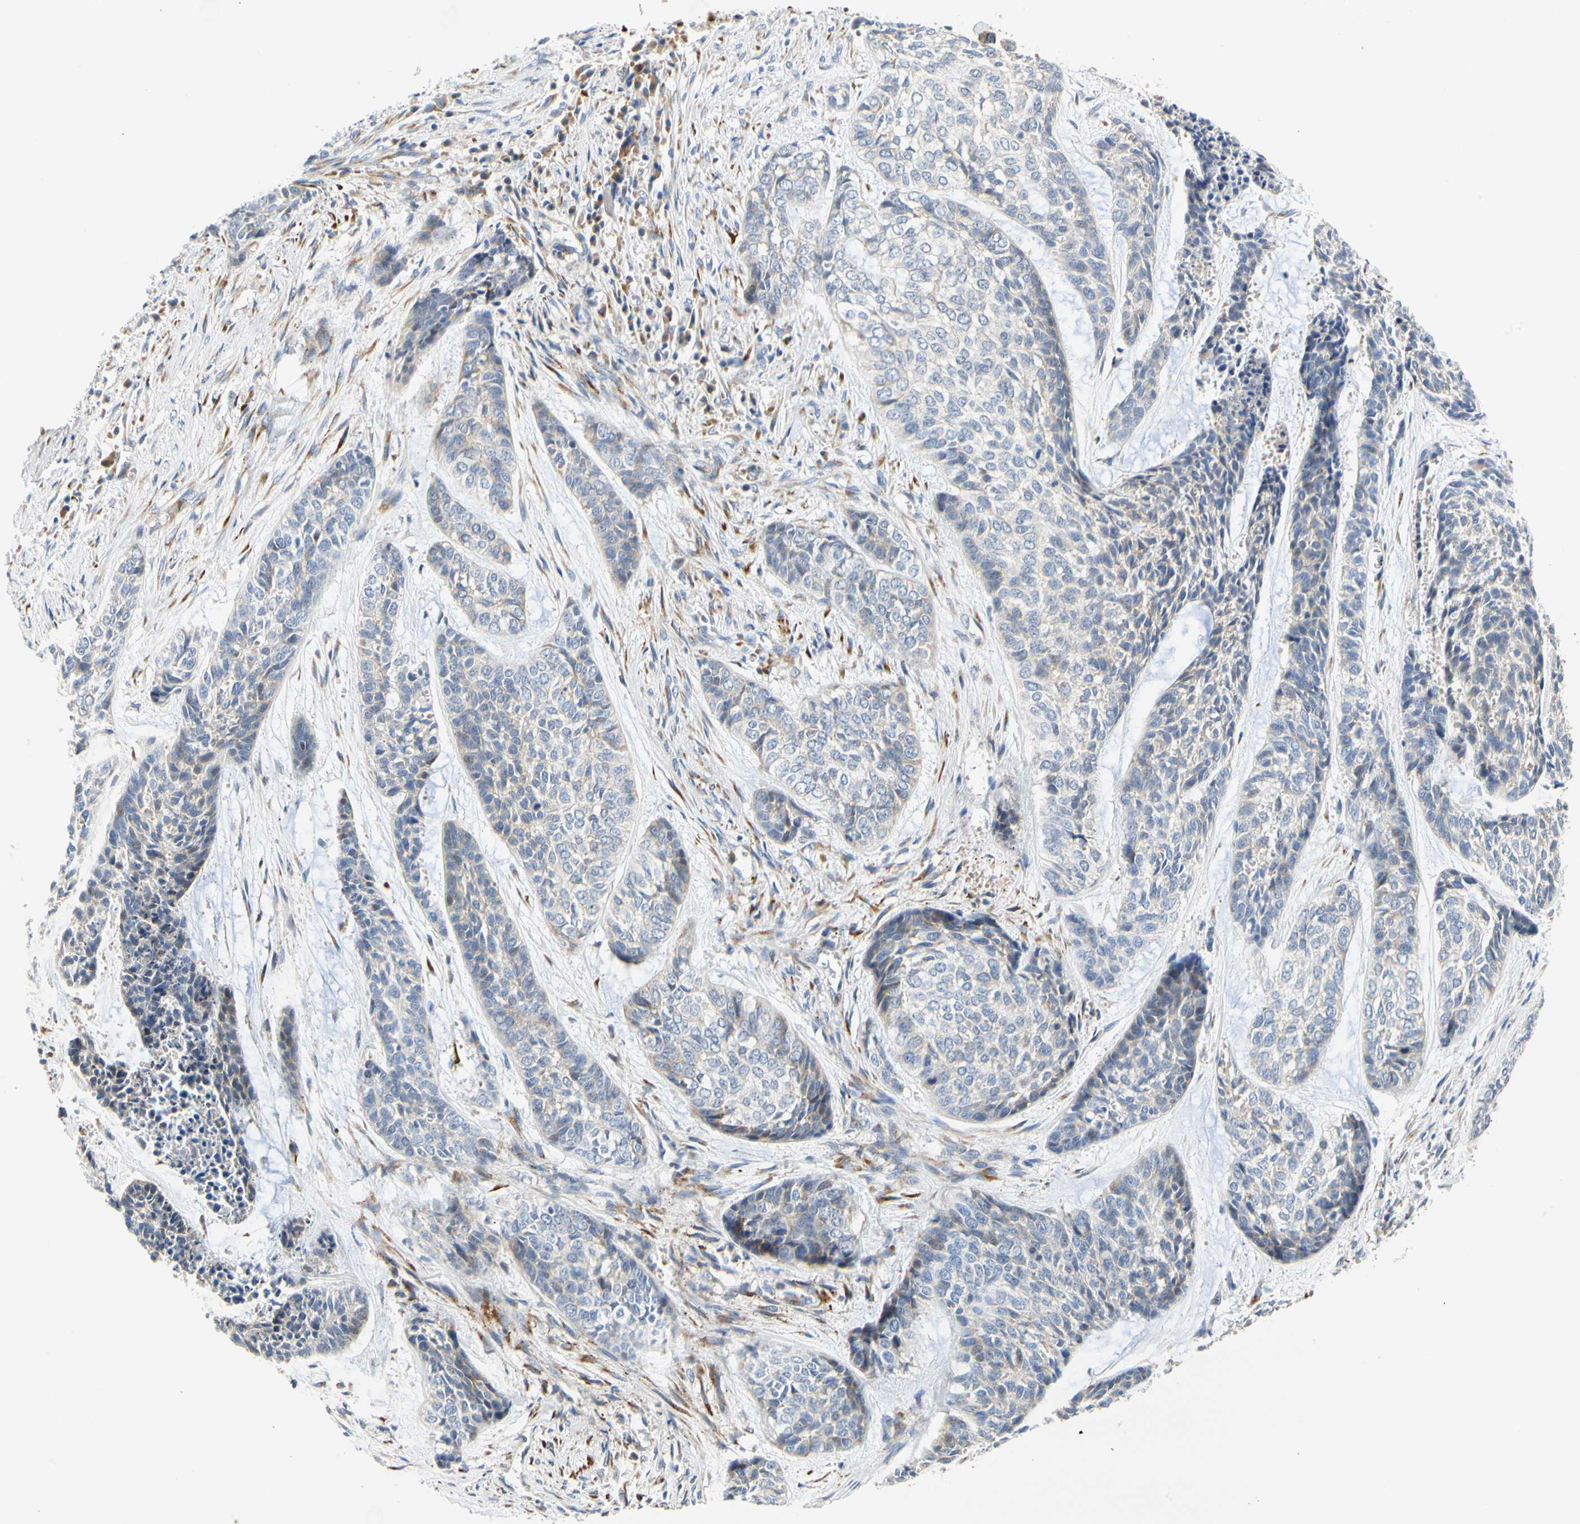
{"staining": {"intensity": "weak", "quantity": "<25%", "location": "cytoplasmic/membranous"}, "tissue": "skin cancer", "cell_type": "Tumor cells", "image_type": "cancer", "snomed": [{"axis": "morphology", "description": "Basal cell carcinoma"}, {"axis": "topography", "description": "Skin"}], "caption": "DAB immunohistochemical staining of basal cell carcinoma (skin) displays no significant positivity in tumor cells. (DAB (3,3'-diaminobenzidine) immunohistochemistry (IHC) visualized using brightfield microscopy, high magnification).", "gene": "ZNF236", "patient": {"sex": "female", "age": 64}}